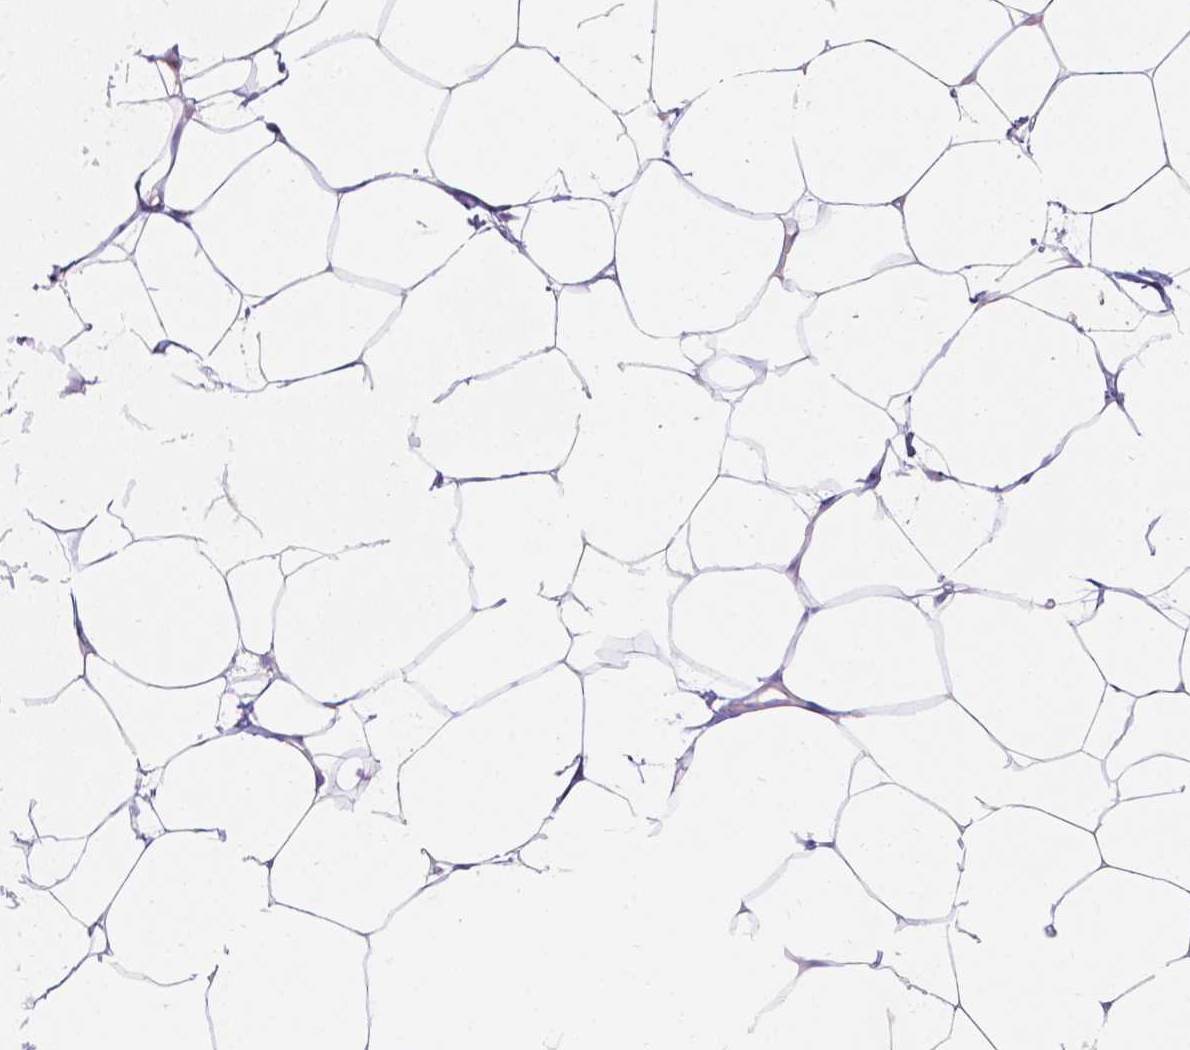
{"staining": {"intensity": "negative", "quantity": "none", "location": "none"}, "tissue": "breast", "cell_type": "Adipocytes", "image_type": "normal", "snomed": [{"axis": "morphology", "description": "Normal tissue, NOS"}, {"axis": "topography", "description": "Breast"}], "caption": "This is an immunohistochemistry (IHC) micrograph of benign breast. There is no expression in adipocytes.", "gene": "HTN3", "patient": {"sex": "female", "age": 32}}